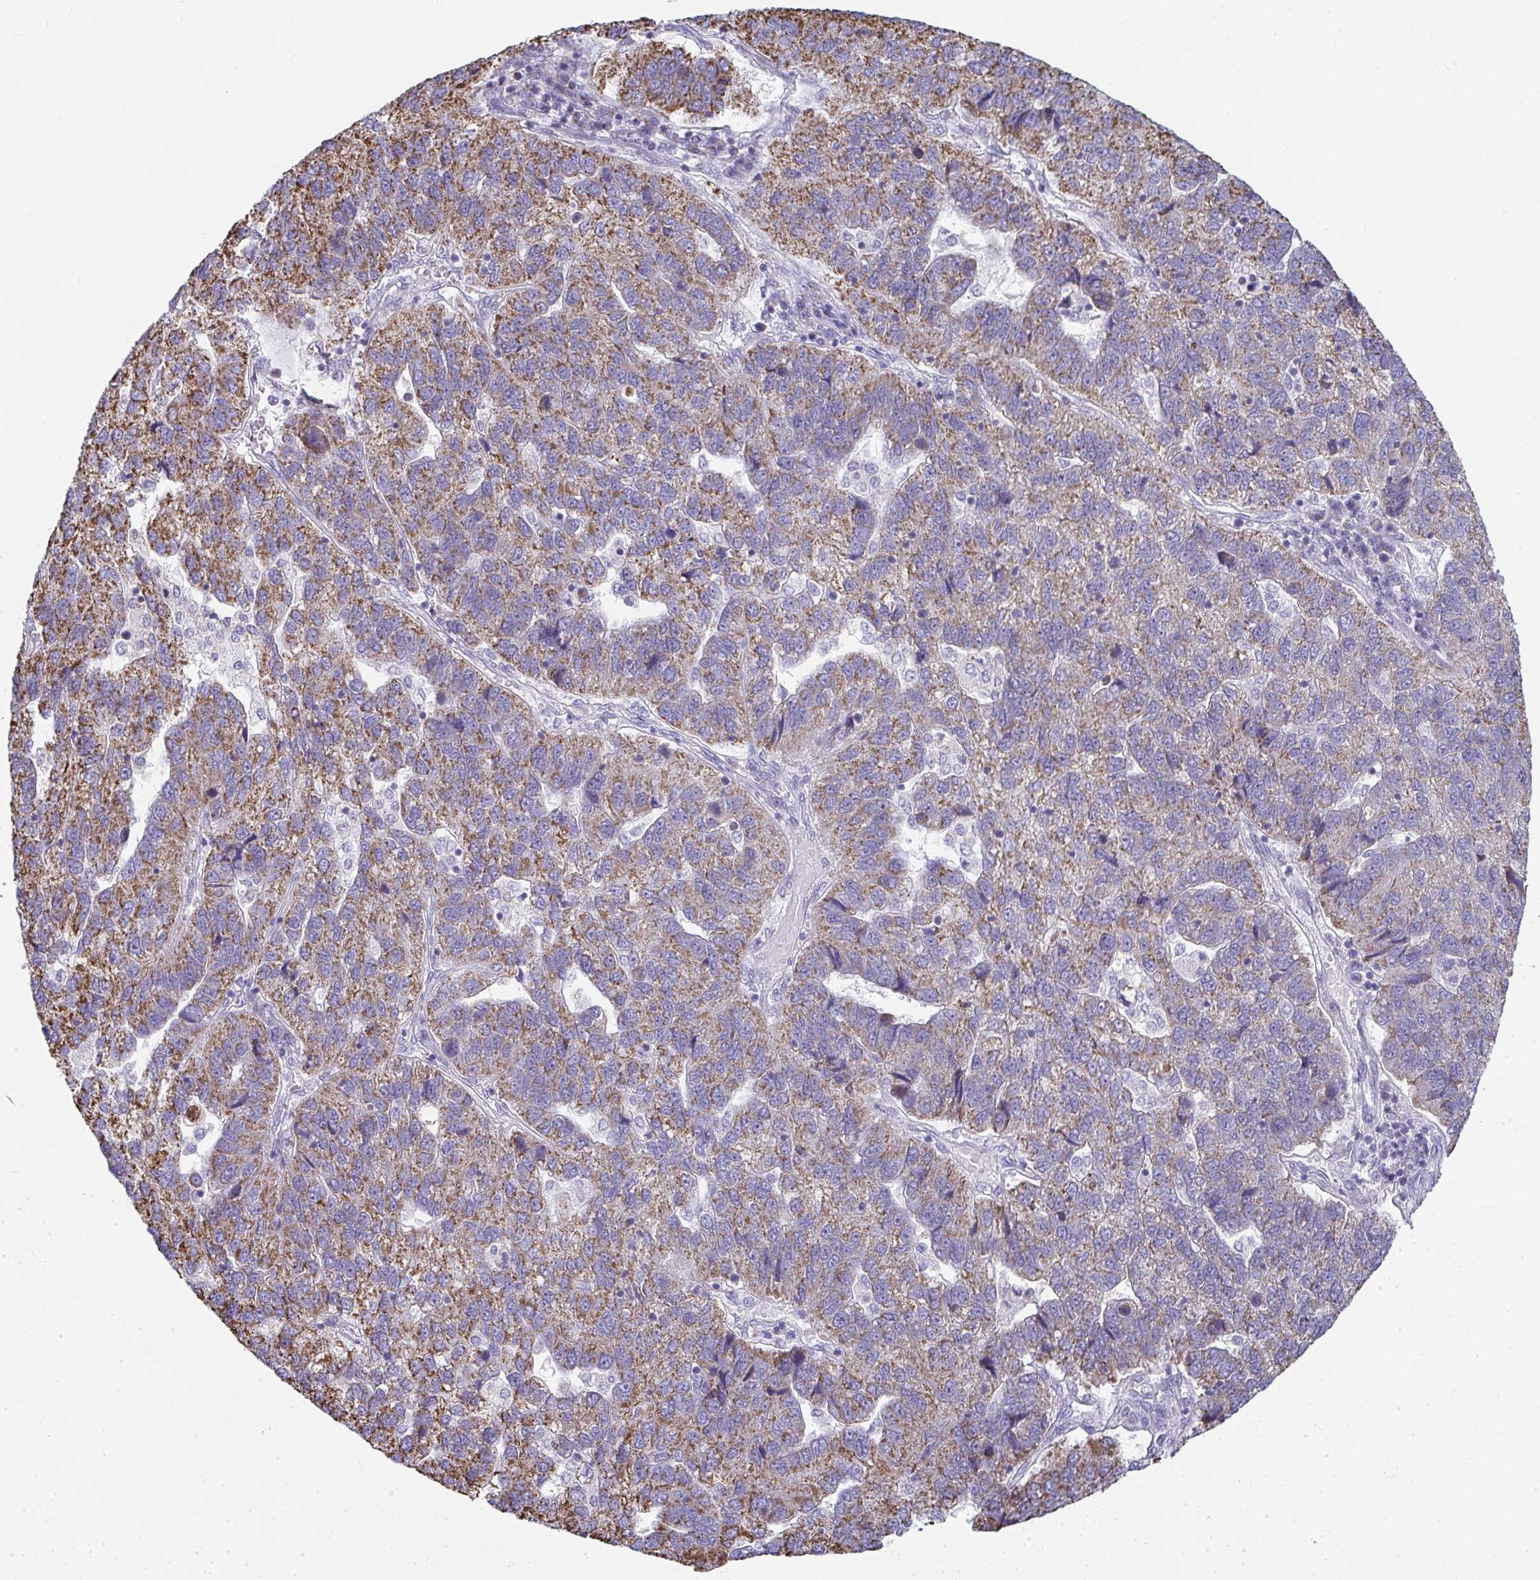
{"staining": {"intensity": "moderate", "quantity": "25%-75%", "location": "cytoplasmic/membranous"}, "tissue": "pancreatic cancer", "cell_type": "Tumor cells", "image_type": "cancer", "snomed": [{"axis": "morphology", "description": "Adenocarcinoma, NOS"}, {"axis": "topography", "description": "Pancreas"}], "caption": "DAB immunohistochemical staining of human pancreatic adenocarcinoma displays moderate cytoplasmic/membranous protein expression in about 25%-75% of tumor cells.", "gene": "SLC6A1", "patient": {"sex": "female", "age": 61}}